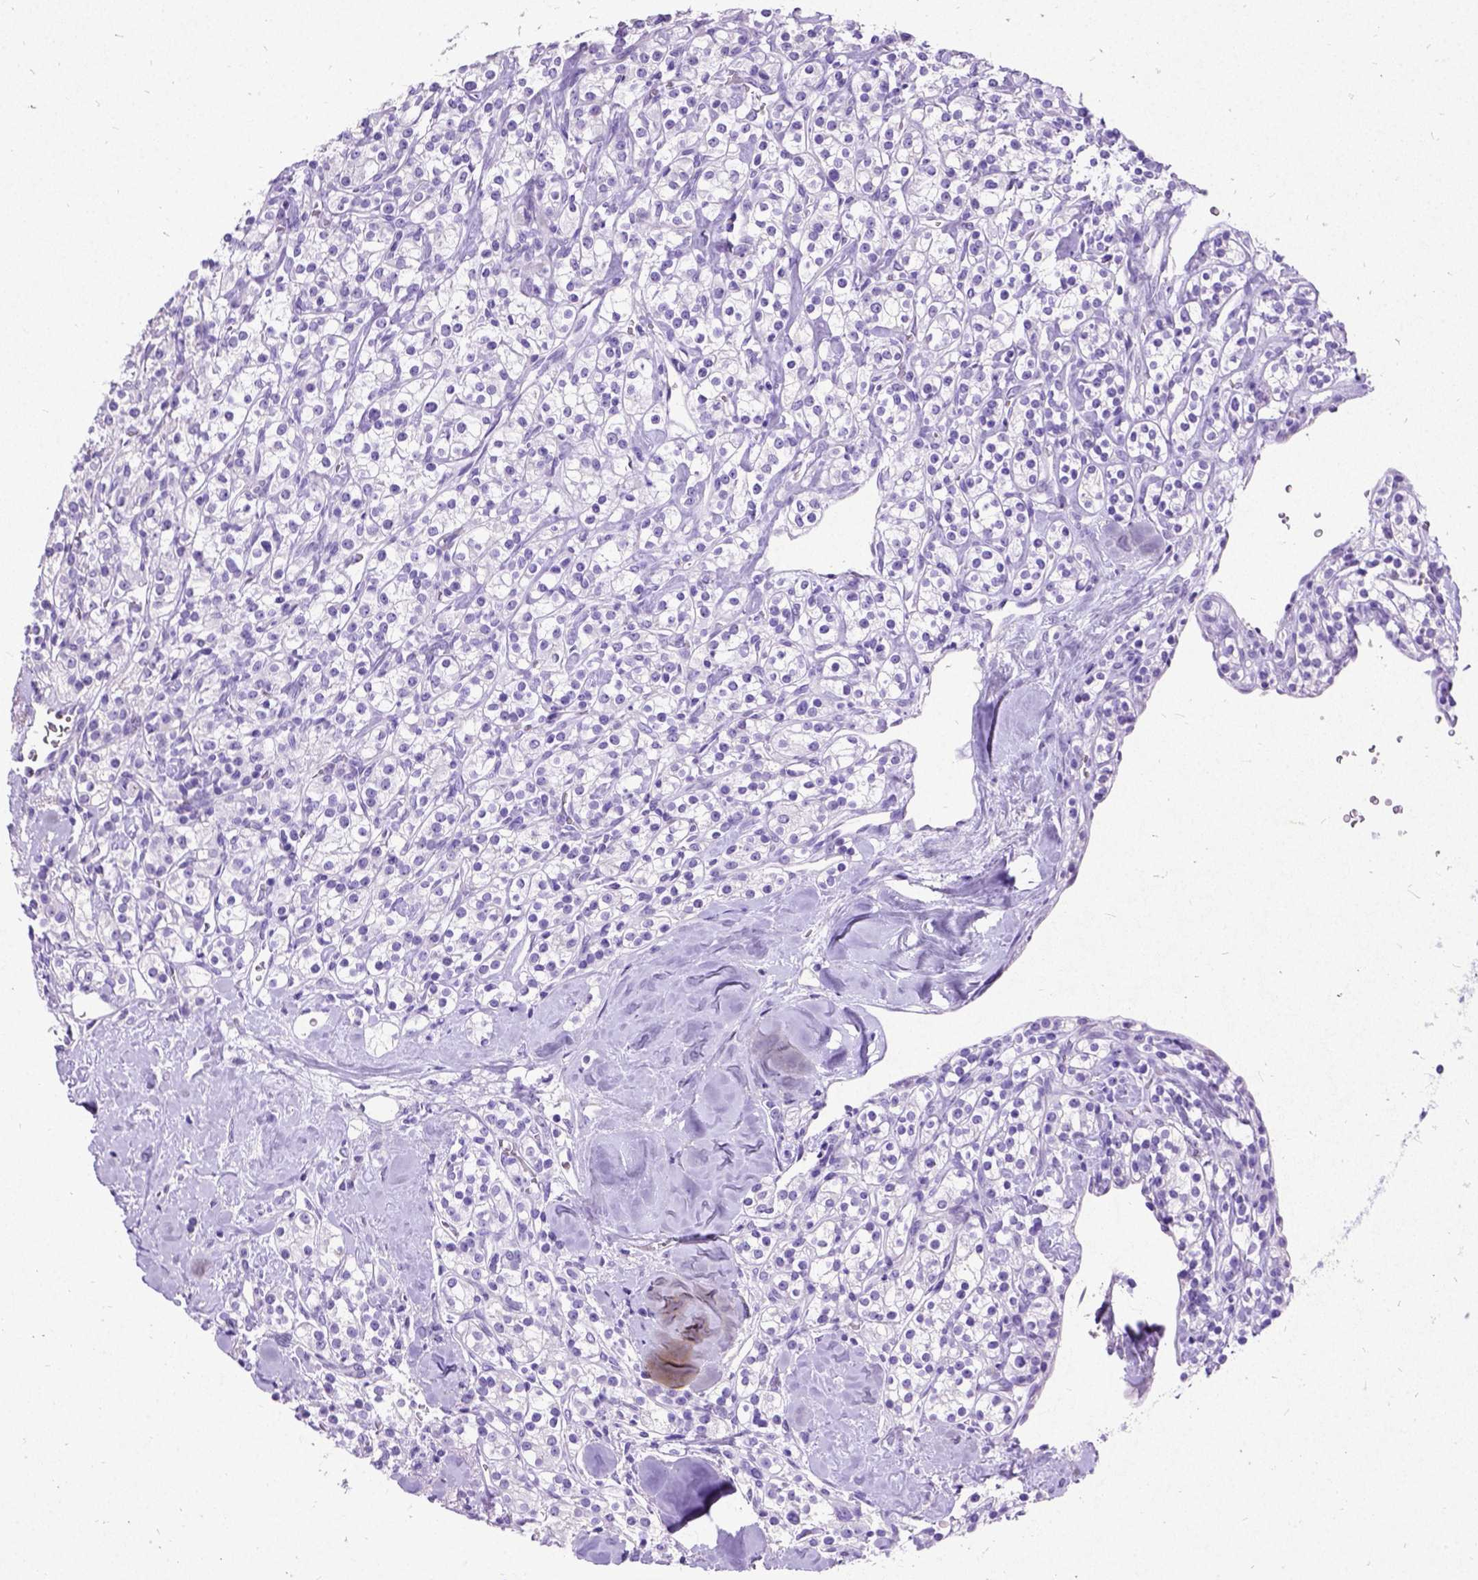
{"staining": {"intensity": "negative", "quantity": "none", "location": "none"}, "tissue": "renal cancer", "cell_type": "Tumor cells", "image_type": "cancer", "snomed": [{"axis": "morphology", "description": "Adenocarcinoma, NOS"}, {"axis": "topography", "description": "Kidney"}], "caption": "A photomicrograph of renal cancer (adenocarcinoma) stained for a protein reveals no brown staining in tumor cells.", "gene": "NEUROD4", "patient": {"sex": "male", "age": 77}}